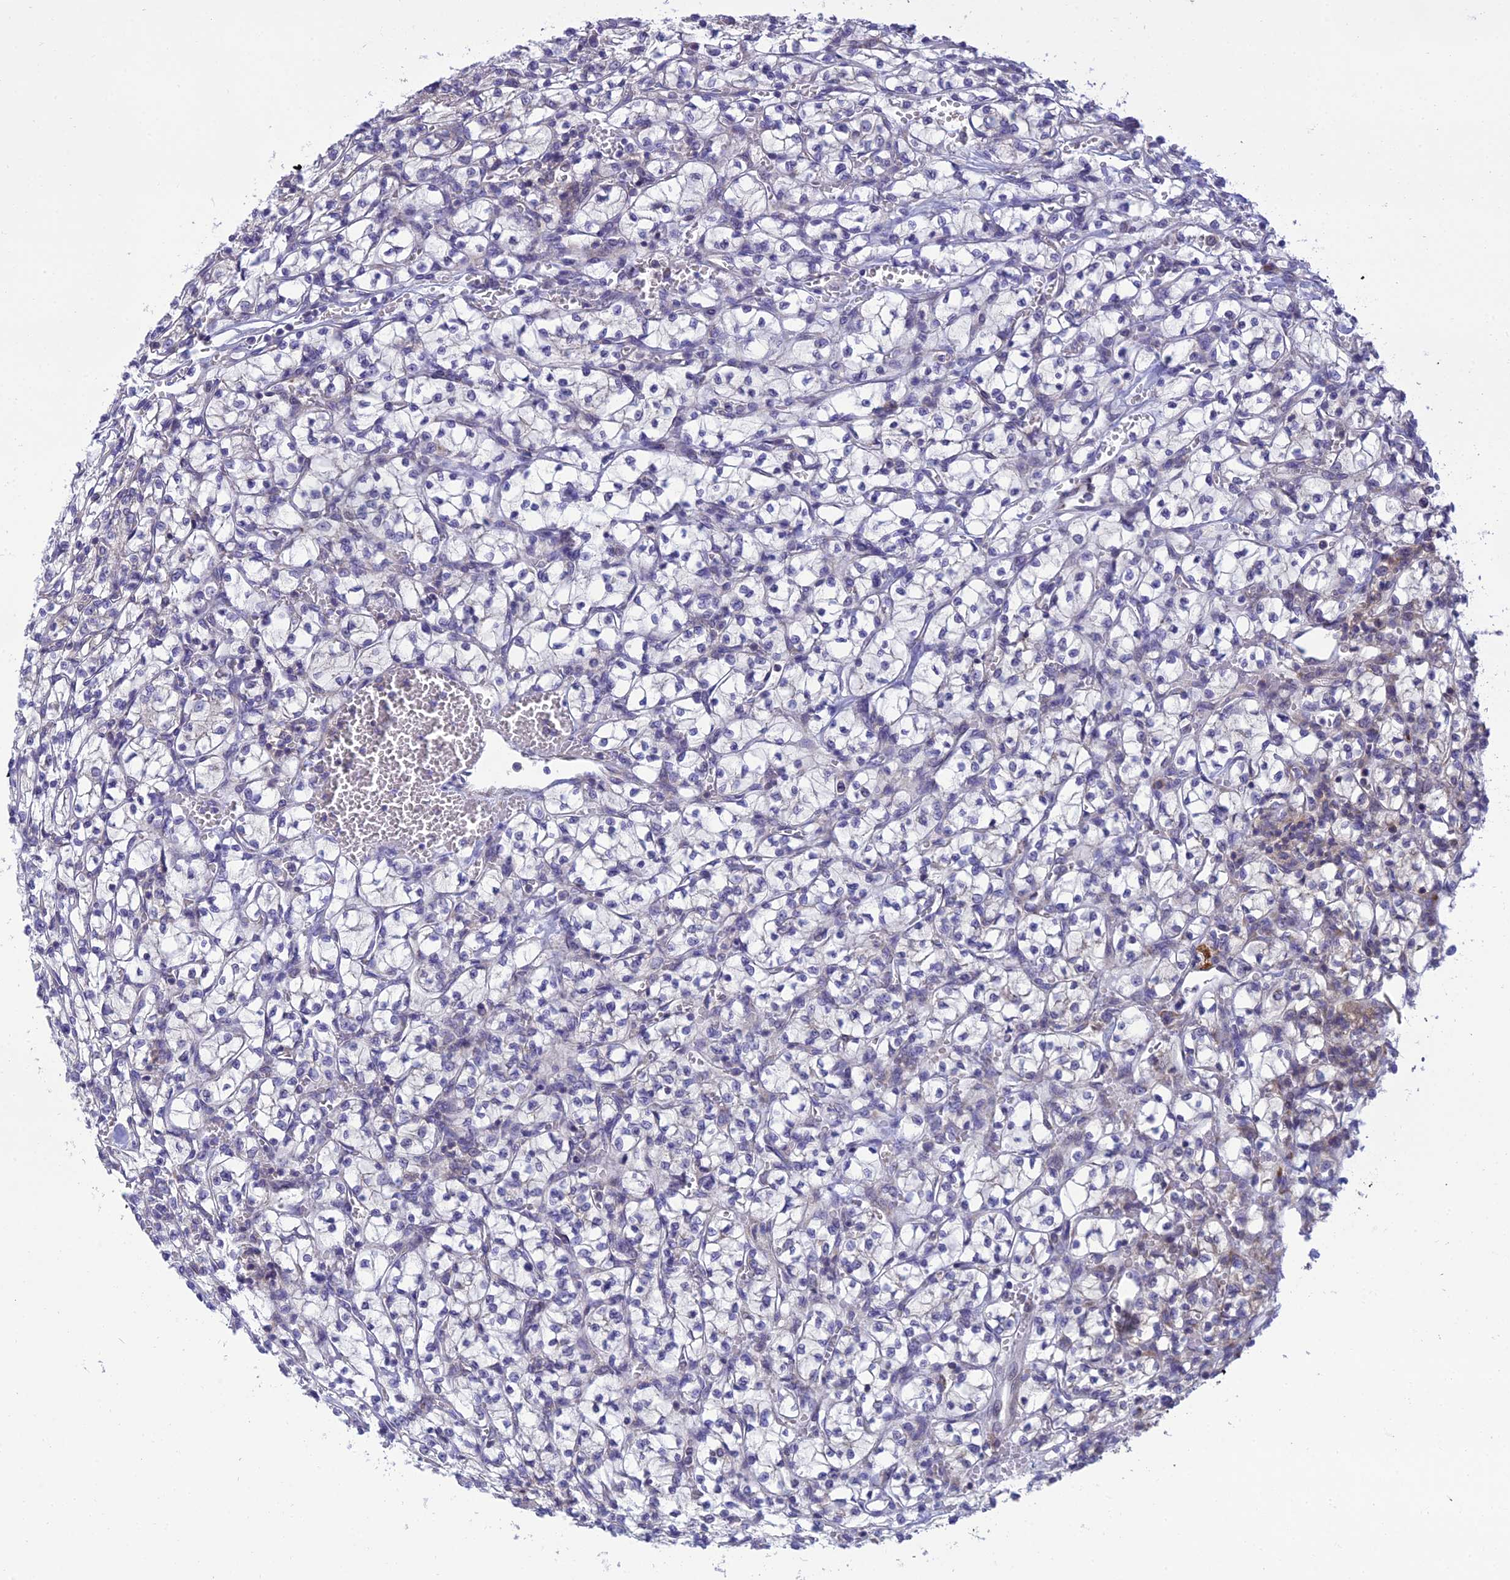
{"staining": {"intensity": "negative", "quantity": "none", "location": "none"}, "tissue": "renal cancer", "cell_type": "Tumor cells", "image_type": "cancer", "snomed": [{"axis": "morphology", "description": "Adenocarcinoma, NOS"}, {"axis": "topography", "description": "Kidney"}], "caption": "Immunohistochemistry (IHC) of human renal adenocarcinoma displays no staining in tumor cells.", "gene": "CLCN7", "patient": {"sex": "female", "age": 64}}